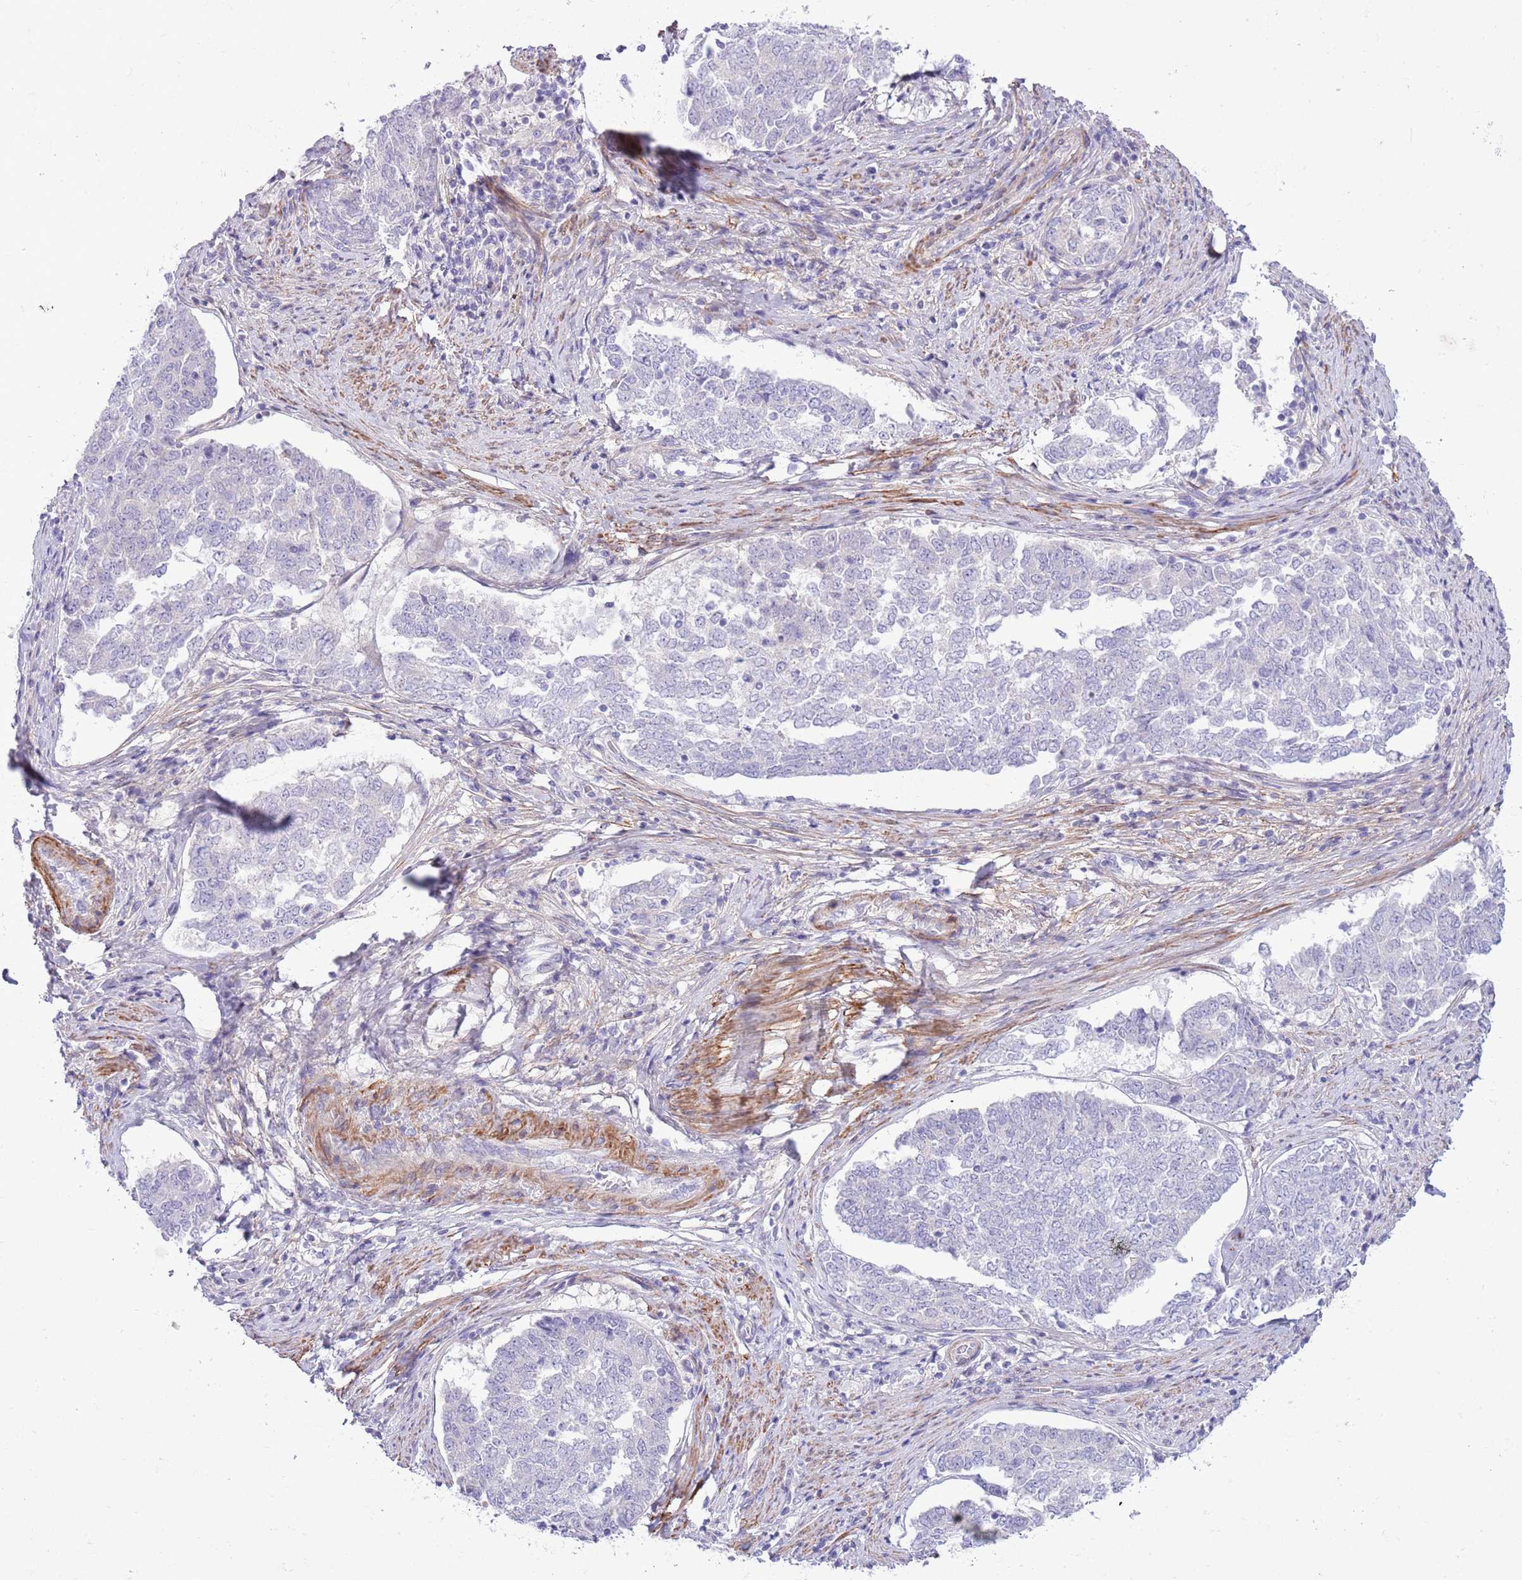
{"staining": {"intensity": "negative", "quantity": "none", "location": "none"}, "tissue": "endometrial cancer", "cell_type": "Tumor cells", "image_type": "cancer", "snomed": [{"axis": "morphology", "description": "Adenocarcinoma, NOS"}, {"axis": "topography", "description": "Endometrium"}], "caption": "Endometrial cancer was stained to show a protein in brown. There is no significant staining in tumor cells. (Stains: DAB immunohistochemistry (IHC) with hematoxylin counter stain, Microscopy: brightfield microscopy at high magnification).", "gene": "ZC4H2", "patient": {"sex": "female", "age": 80}}